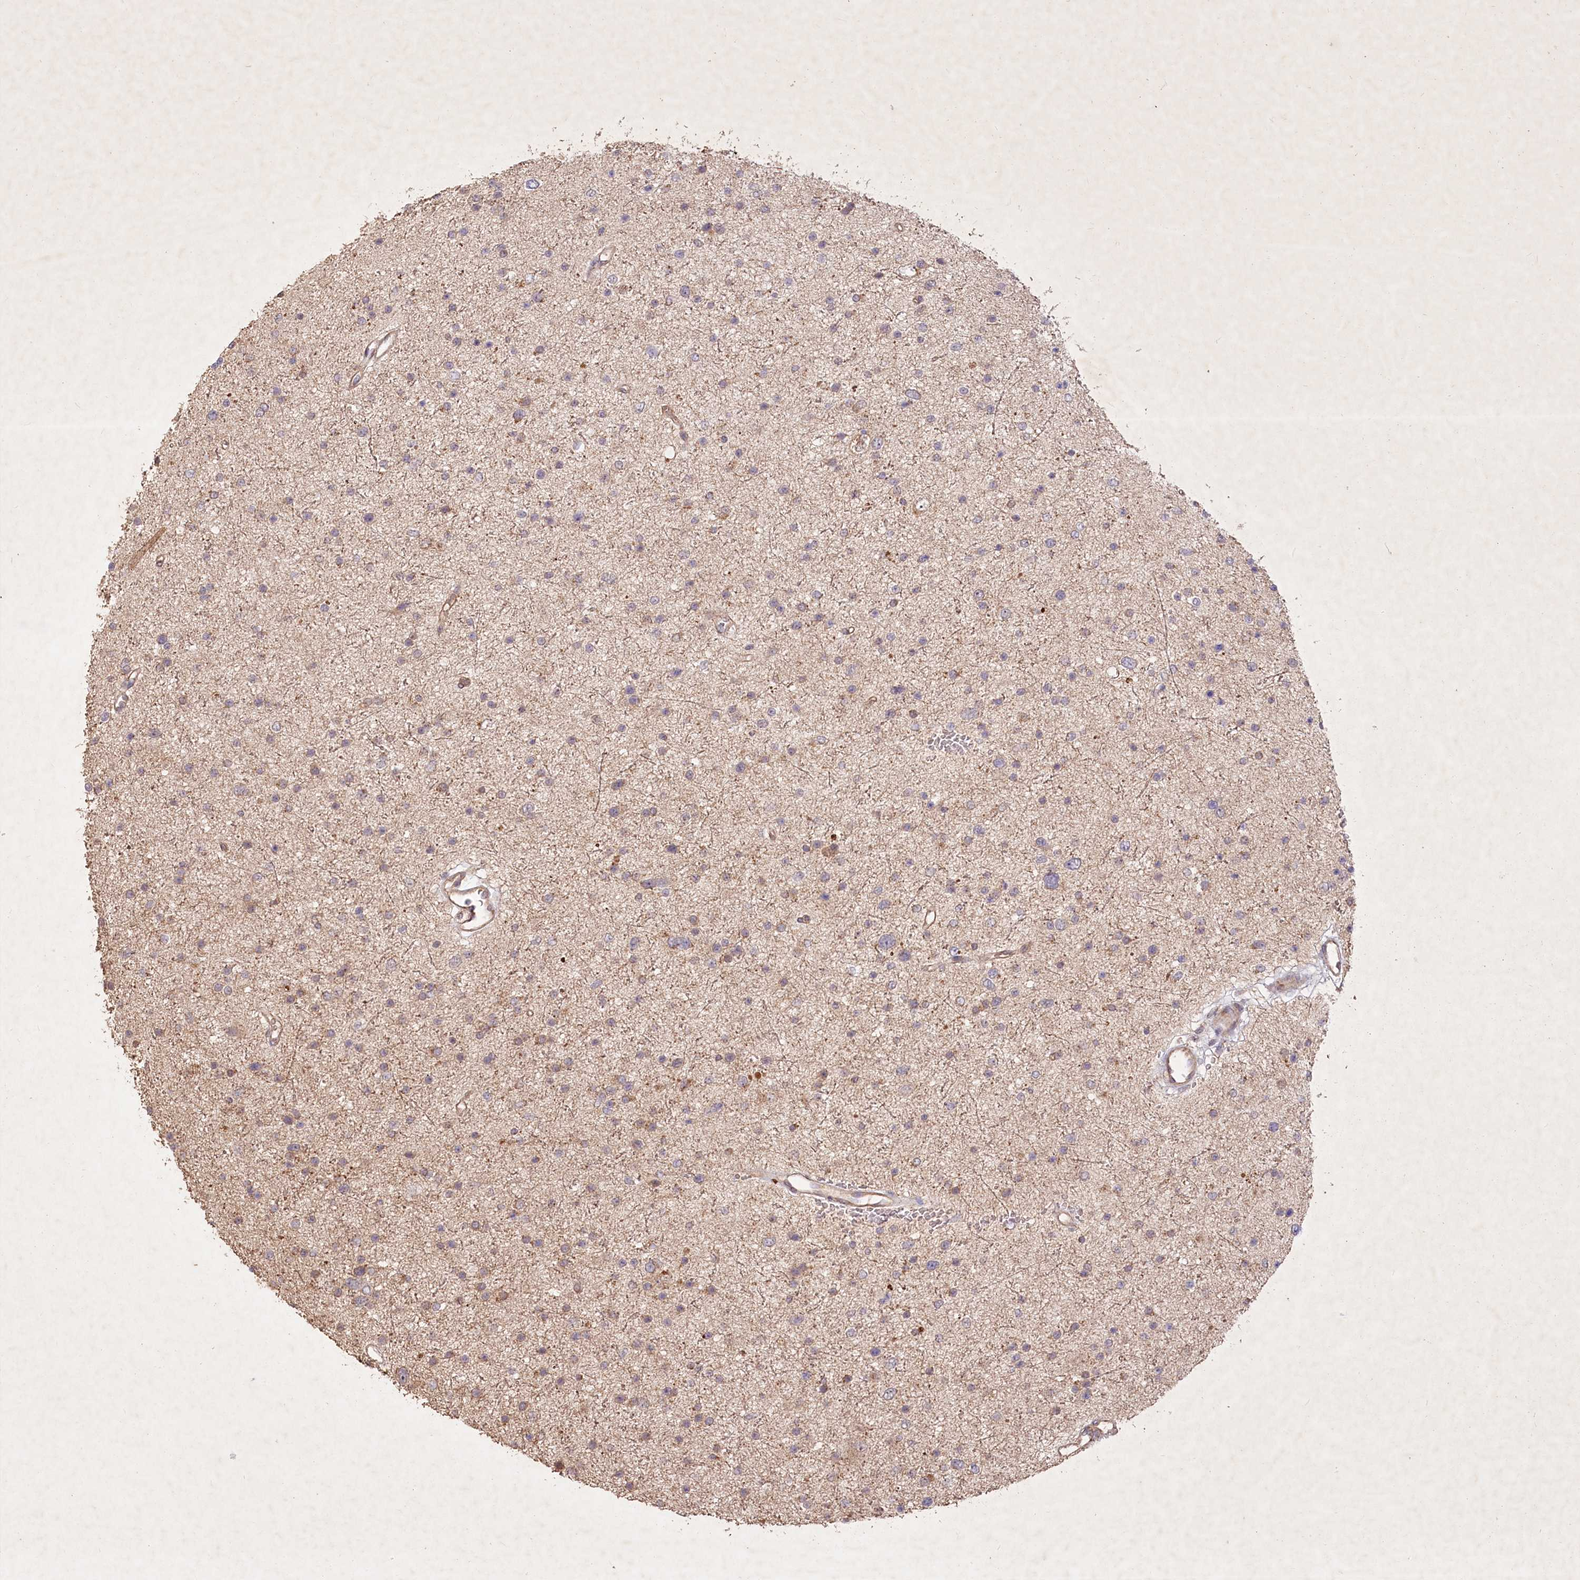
{"staining": {"intensity": "weak", "quantity": "<25%", "location": "cytoplasmic/membranous"}, "tissue": "glioma", "cell_type": "Tumor cells", "image_type": "cancer", "snomed": [{"axis": "morphology", "description": "Glioma, malignant, Low grade"}, {"axis": "topography", "description": "Brain"}], "caption": "Image shows no significant protein positivity in tumor cells of malignant glioma (low-grade).", "gene": "IRAK1BP1", "patient": {"sex": "female", "age": 37}}